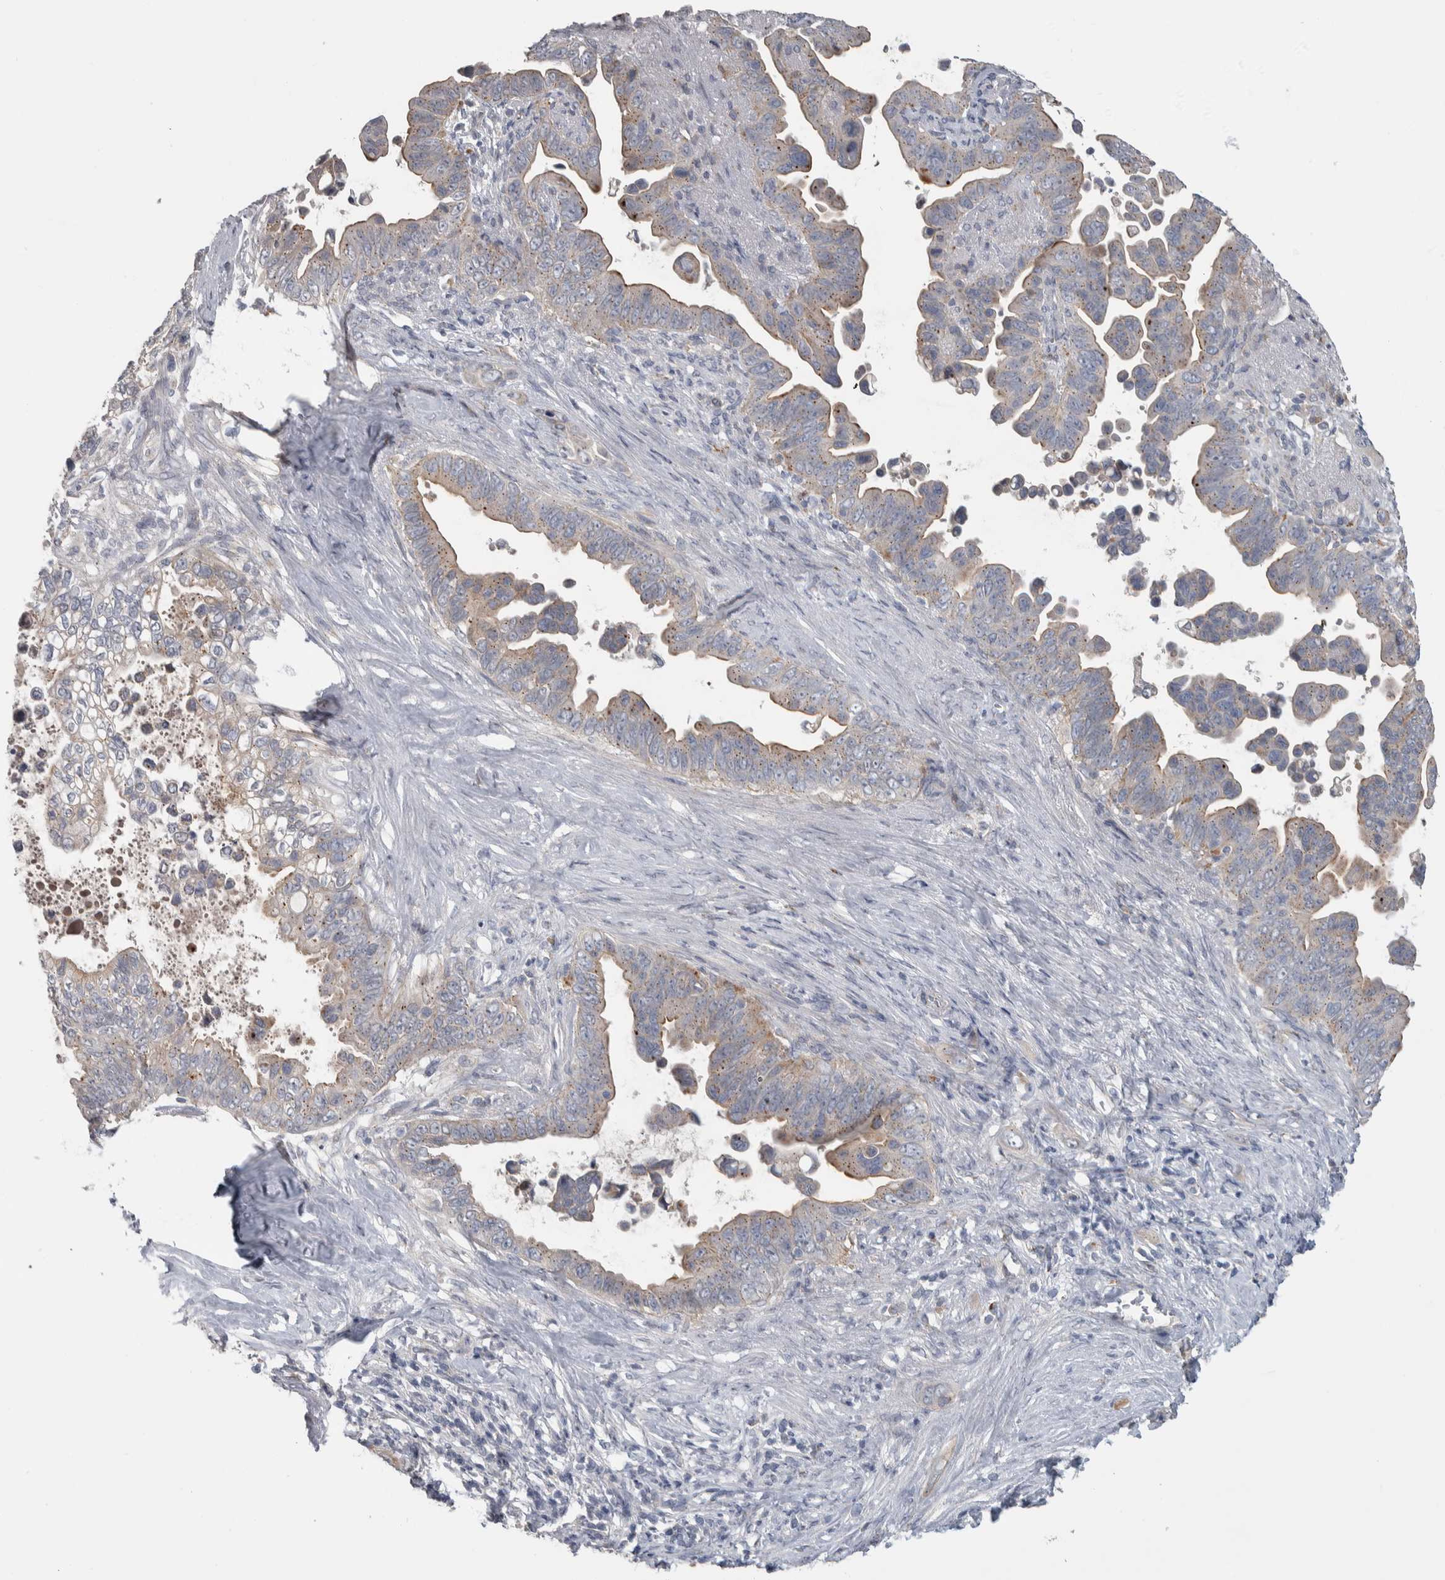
{"staining": {"intensity": "weak", "quantity": ">75%", "location": "cytoplasmic/membranous"}, "tissue": "pancreatic cancer", "cell_type": "Tumor cells", "image_type": "cancer", "snomed": [{"axis": "morphology", "description": "Adenocarcinoma, NOS"}, {"axis": "topography", "description": "Pancreas"}], "caption": "Adenocarcinoma (pancreatic) stained for a protein (brown) reveals weak cytoplasmic/membranous positive staining in about >75% of tumor cells.", "gene": "FAM83G", "patient": {"sex": "female", "age": 72}}